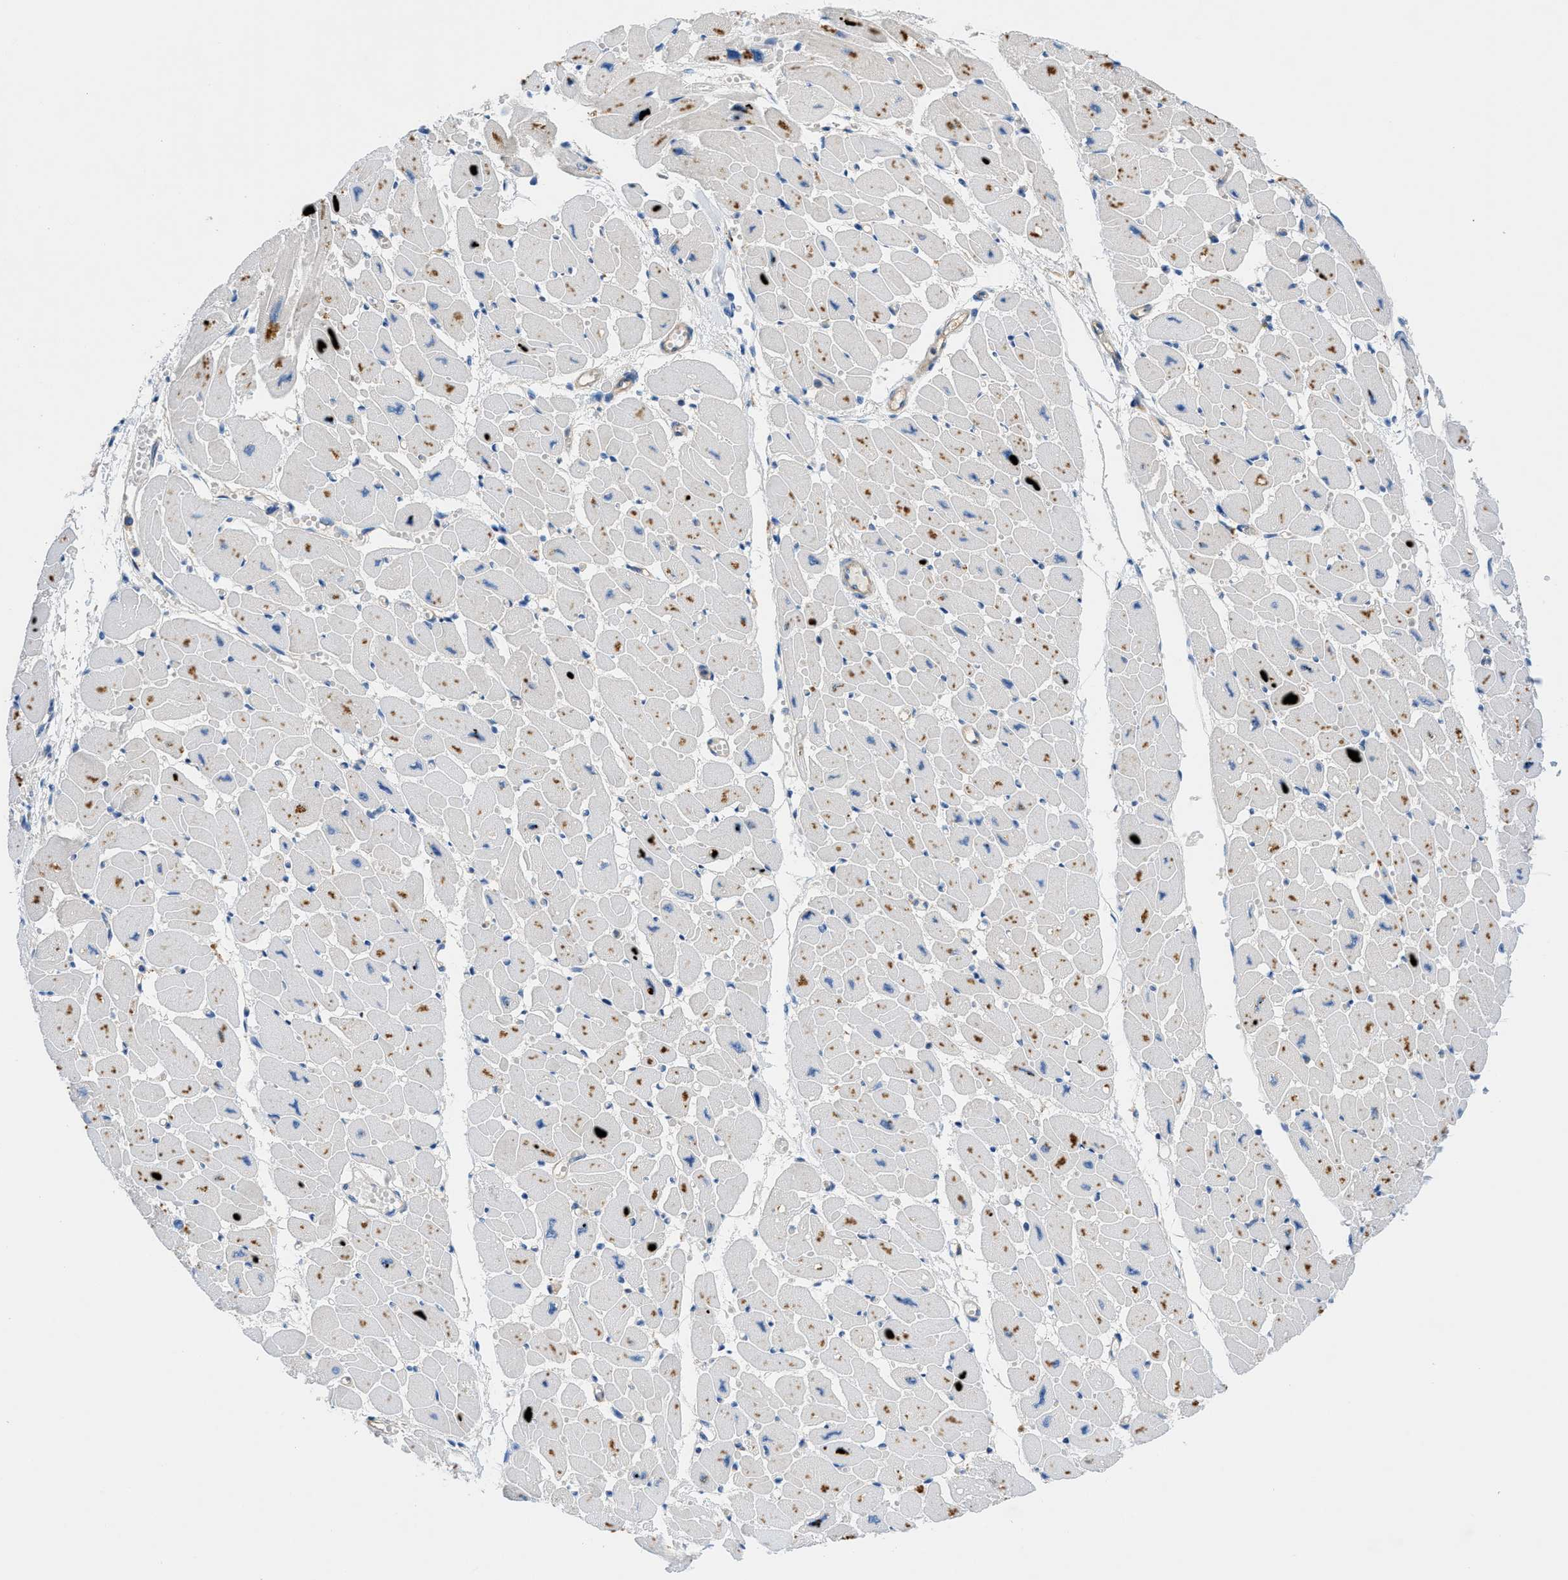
{"staining": {"intensity": "moderate", "quantity": "25%-75%", "location": "cytoplasmic/membranous"}, "tissue": "heart muscle", "cell_type": "Cardiomyocytes", "image_type": "normal", "snomed": [{"axis": "morphology", "description": "Normal tissue, NOS"}, {"axis": "topography", "description": "Heart"}], "caption": "Protein analysis of normal heart muscle demonstrates moderate cytoplasmic/membranous positivity in approximately 25%-75% of cardiomyocytes.", "gene": "ORAI1", "patient": {"sex": "female", "age": 54}}